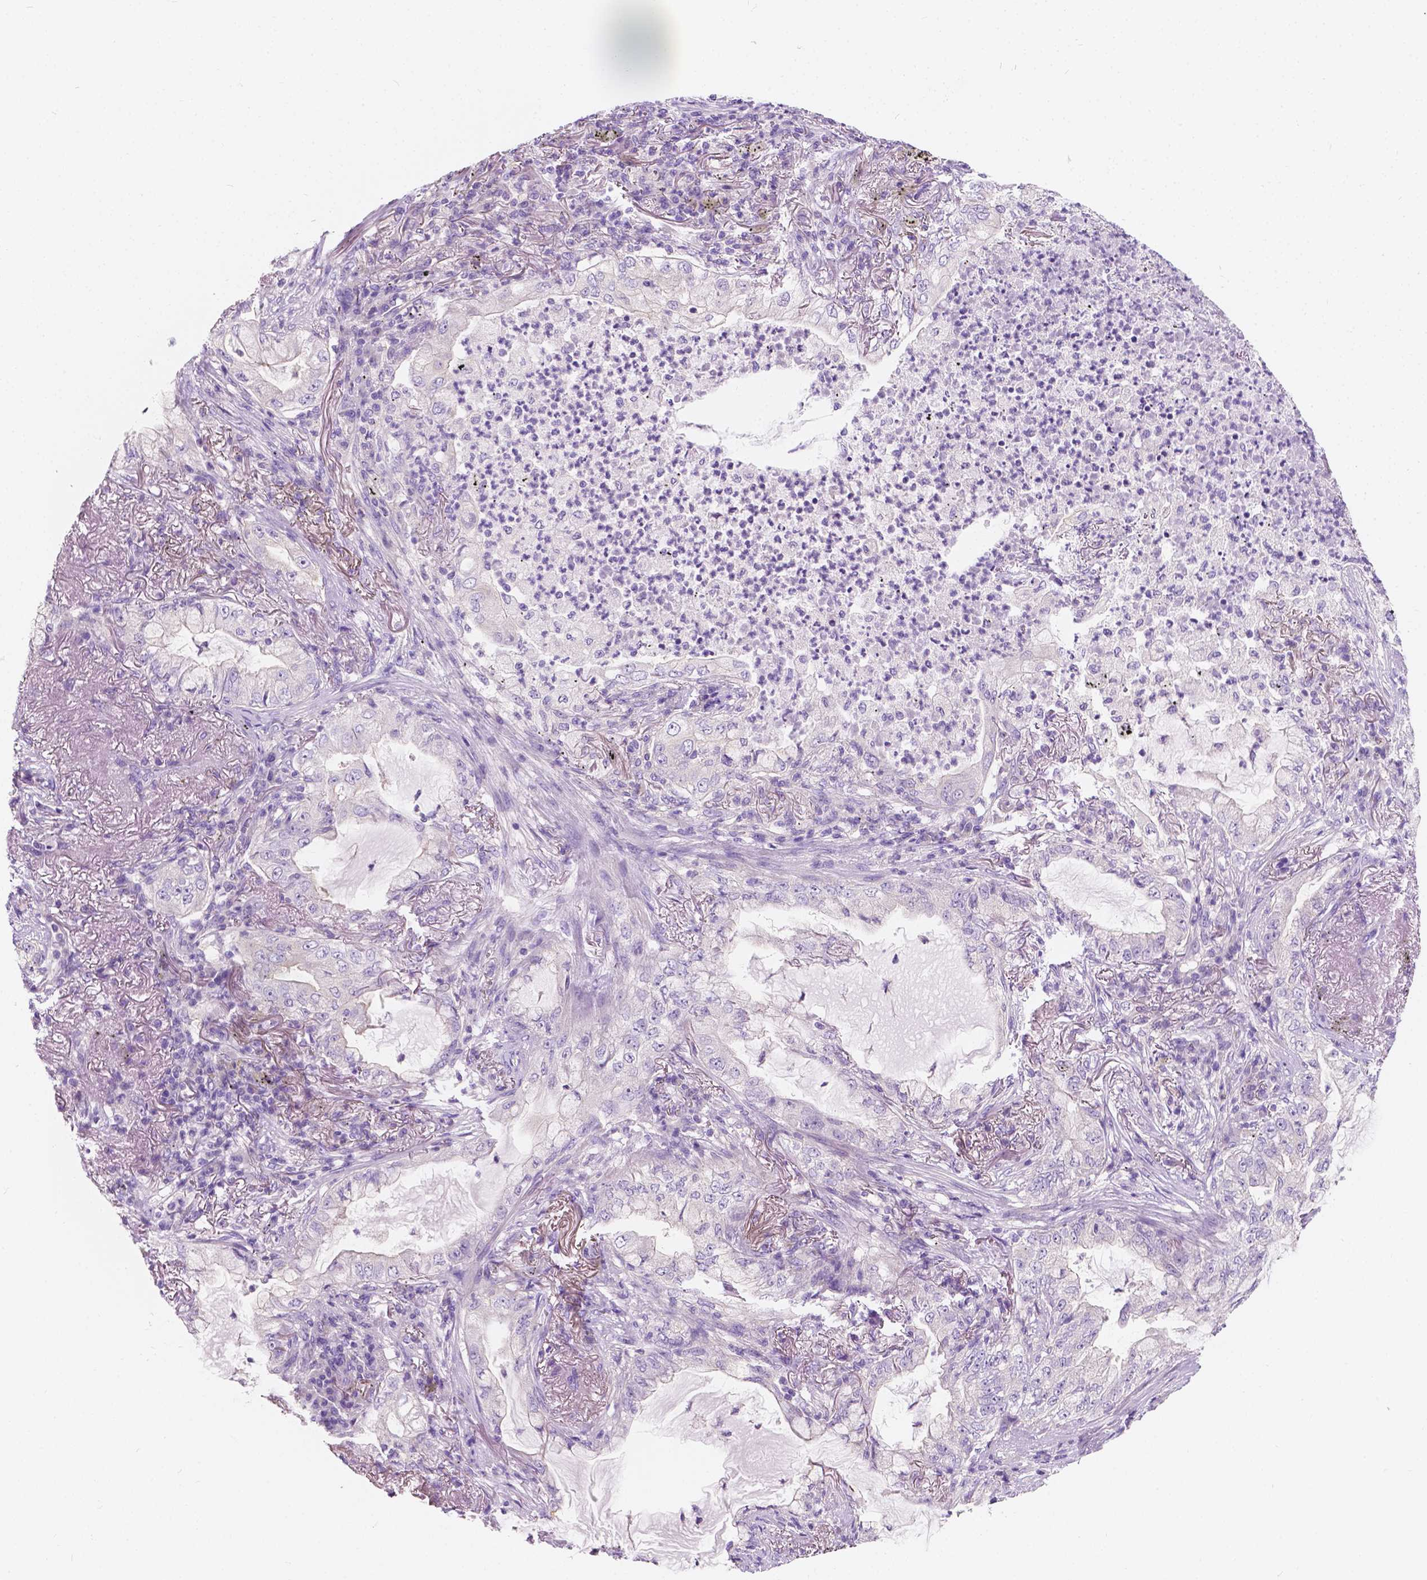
{"staining": {"intensity": "negative", "quantity": "none", "location": "none"}, "tissue": "lung cancer", "cell_type": "Tumor cells", "image_type": "cancer", "snomed": [{"axis": "morphology", "description": "Adenocarcinoma, NOS"}, {"axis": "topography", "description": "Lung"}], "caption": "This photomicrograph is of lung cancer (adenocarcinoma) stained with IHC to label a protein in brown with the nuclei are counter-stained blue. There is no positivity in tumor cells.", "gene": "SIRT2", "patient": {"sex": "female", "age": 73}}